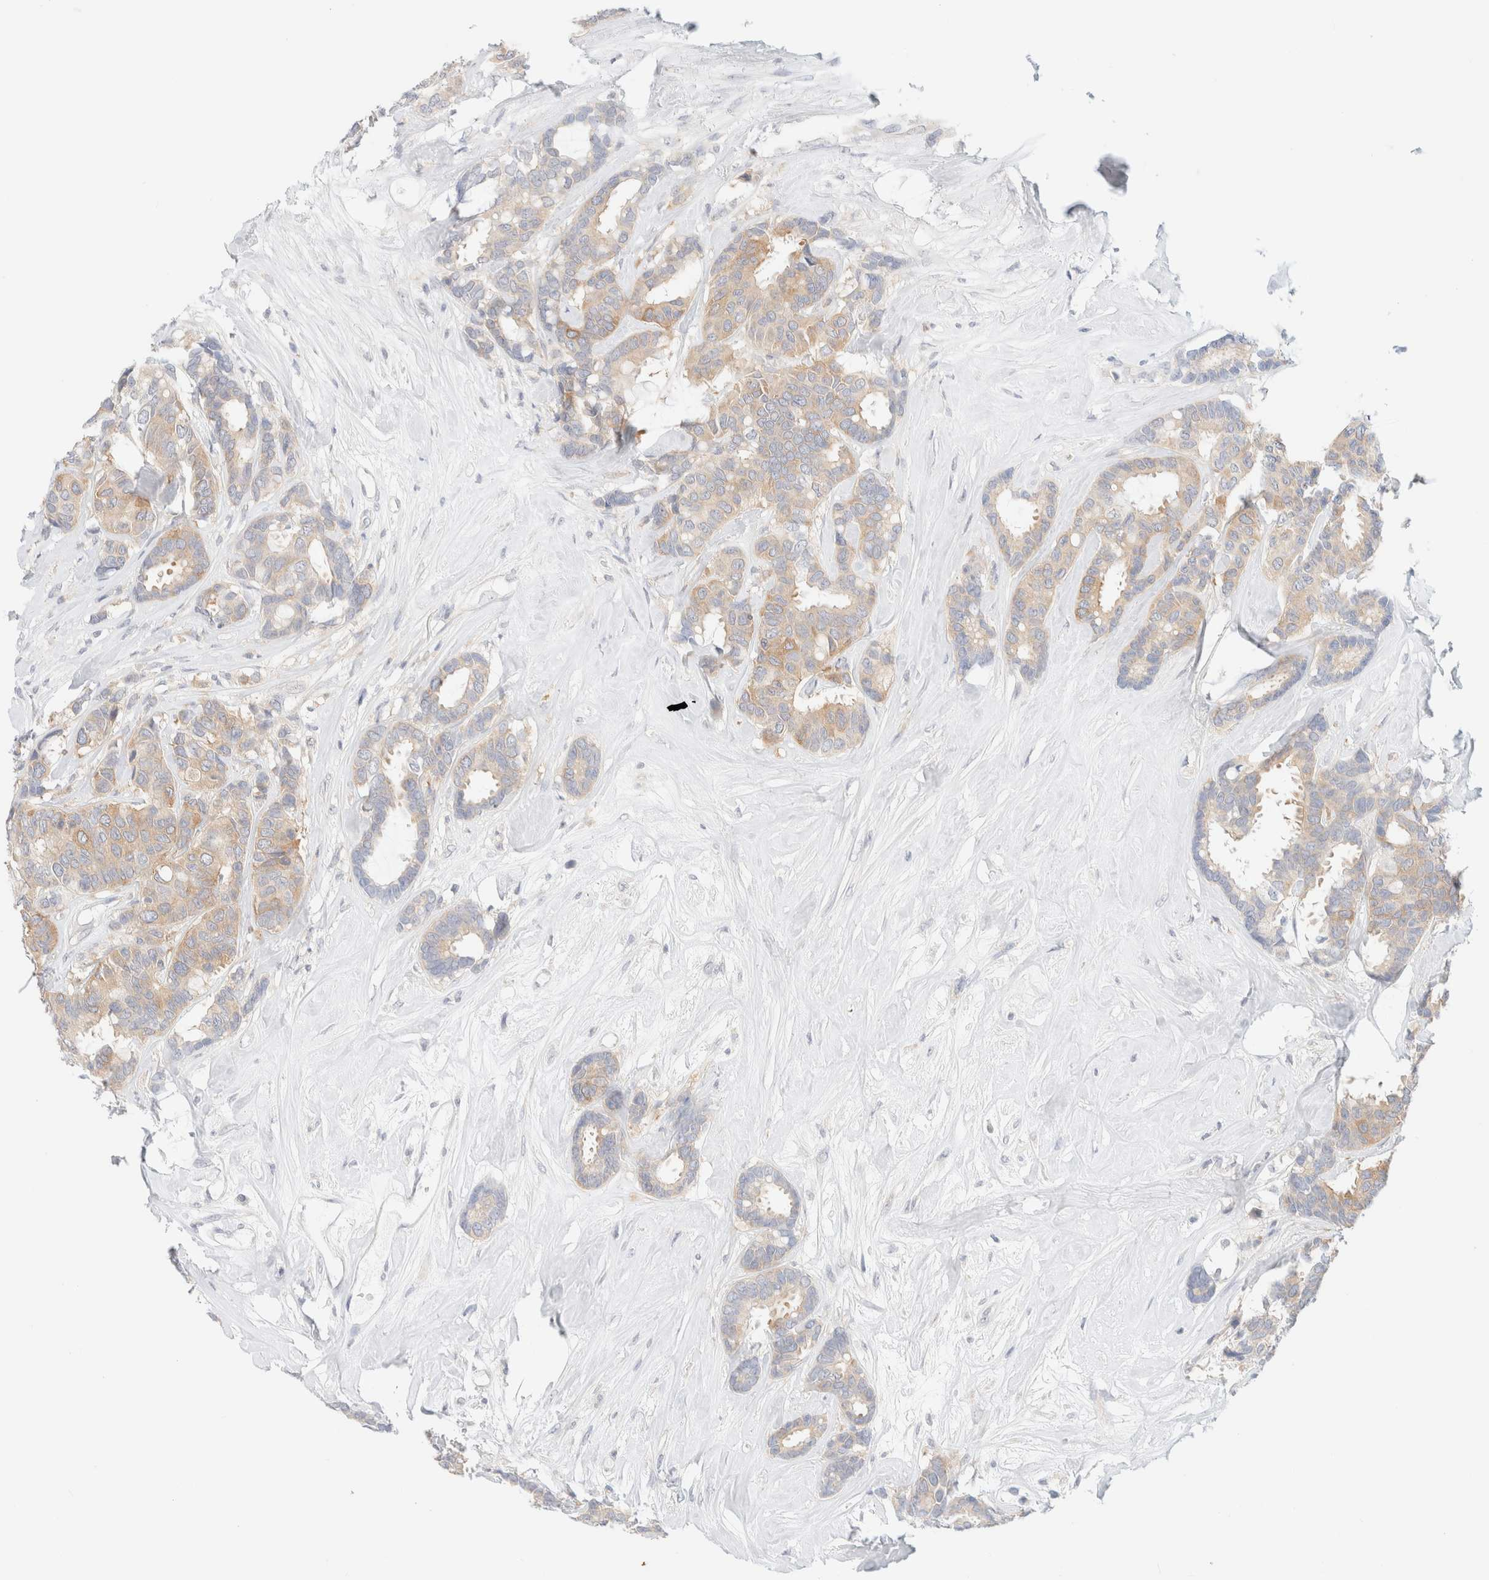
{"staining": {"intensity": "weak", "quantity": ">75%", "location": "cytoplasmic/membranous"}, "tissue": "breast cancer", "cell_type": "Tumor cells", "image_type": "cancer", "snomed": [{"axis": "morphology", "description": "Duct carcinoma"}, {"axis": "topography", "description": "Breast"}], "caption": "This photomicrograph demonstrates immunohistochemistry staining of human breast cancer, with low weak cytoplasmic/membranous expression in approximately >75% of tumor cells.", "gene": "UNC13B", "patient": {"sex": "female", "age": 87}}